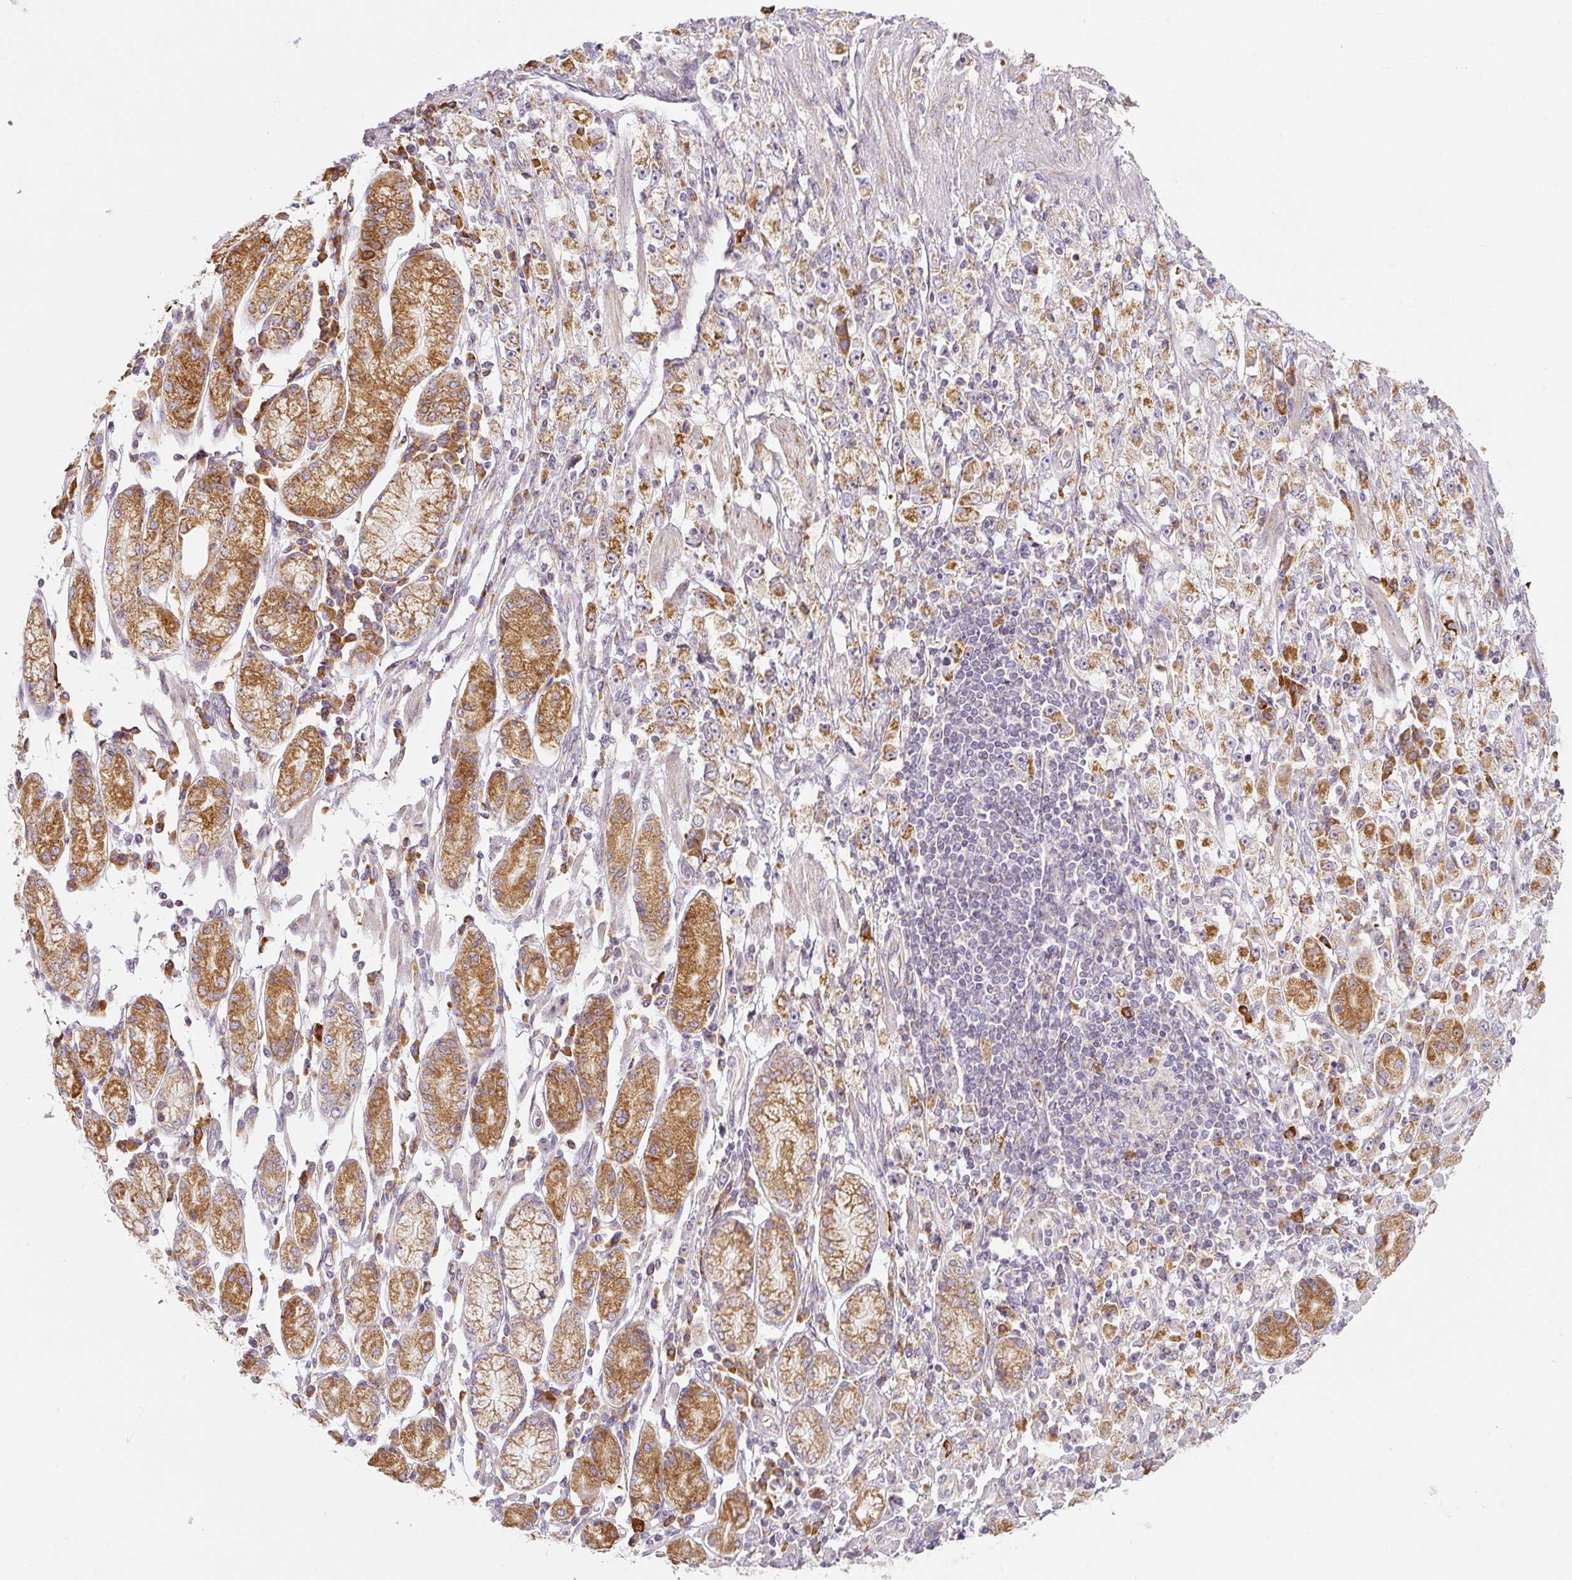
{"staining": {"intensity": "moderate", "quantity": ">75%", "location": "cytoplasmic/membranous"}, "tissue": "stomach cancer", "cell_type": "Tumor cells", "image_type": "cancer", "snomed": [{"axis": "morphology", "description": "Adenocarcinoma, NOS"}, {"axis": "topography", "description": "Stomach"}], "caption": "Immunohistochemistry photomicrograph of neoplastic tissue: stomach cancer (adenocarcinoma) stained using IHC displays medium levels of moderate protein expression localized specifically in the cytoplasmic/membranous of tumor cells, appearing as a cytoplasmic/membranous brown color.", "gene": "MORN4", "patient": {"sex": "female", "age": 59}}